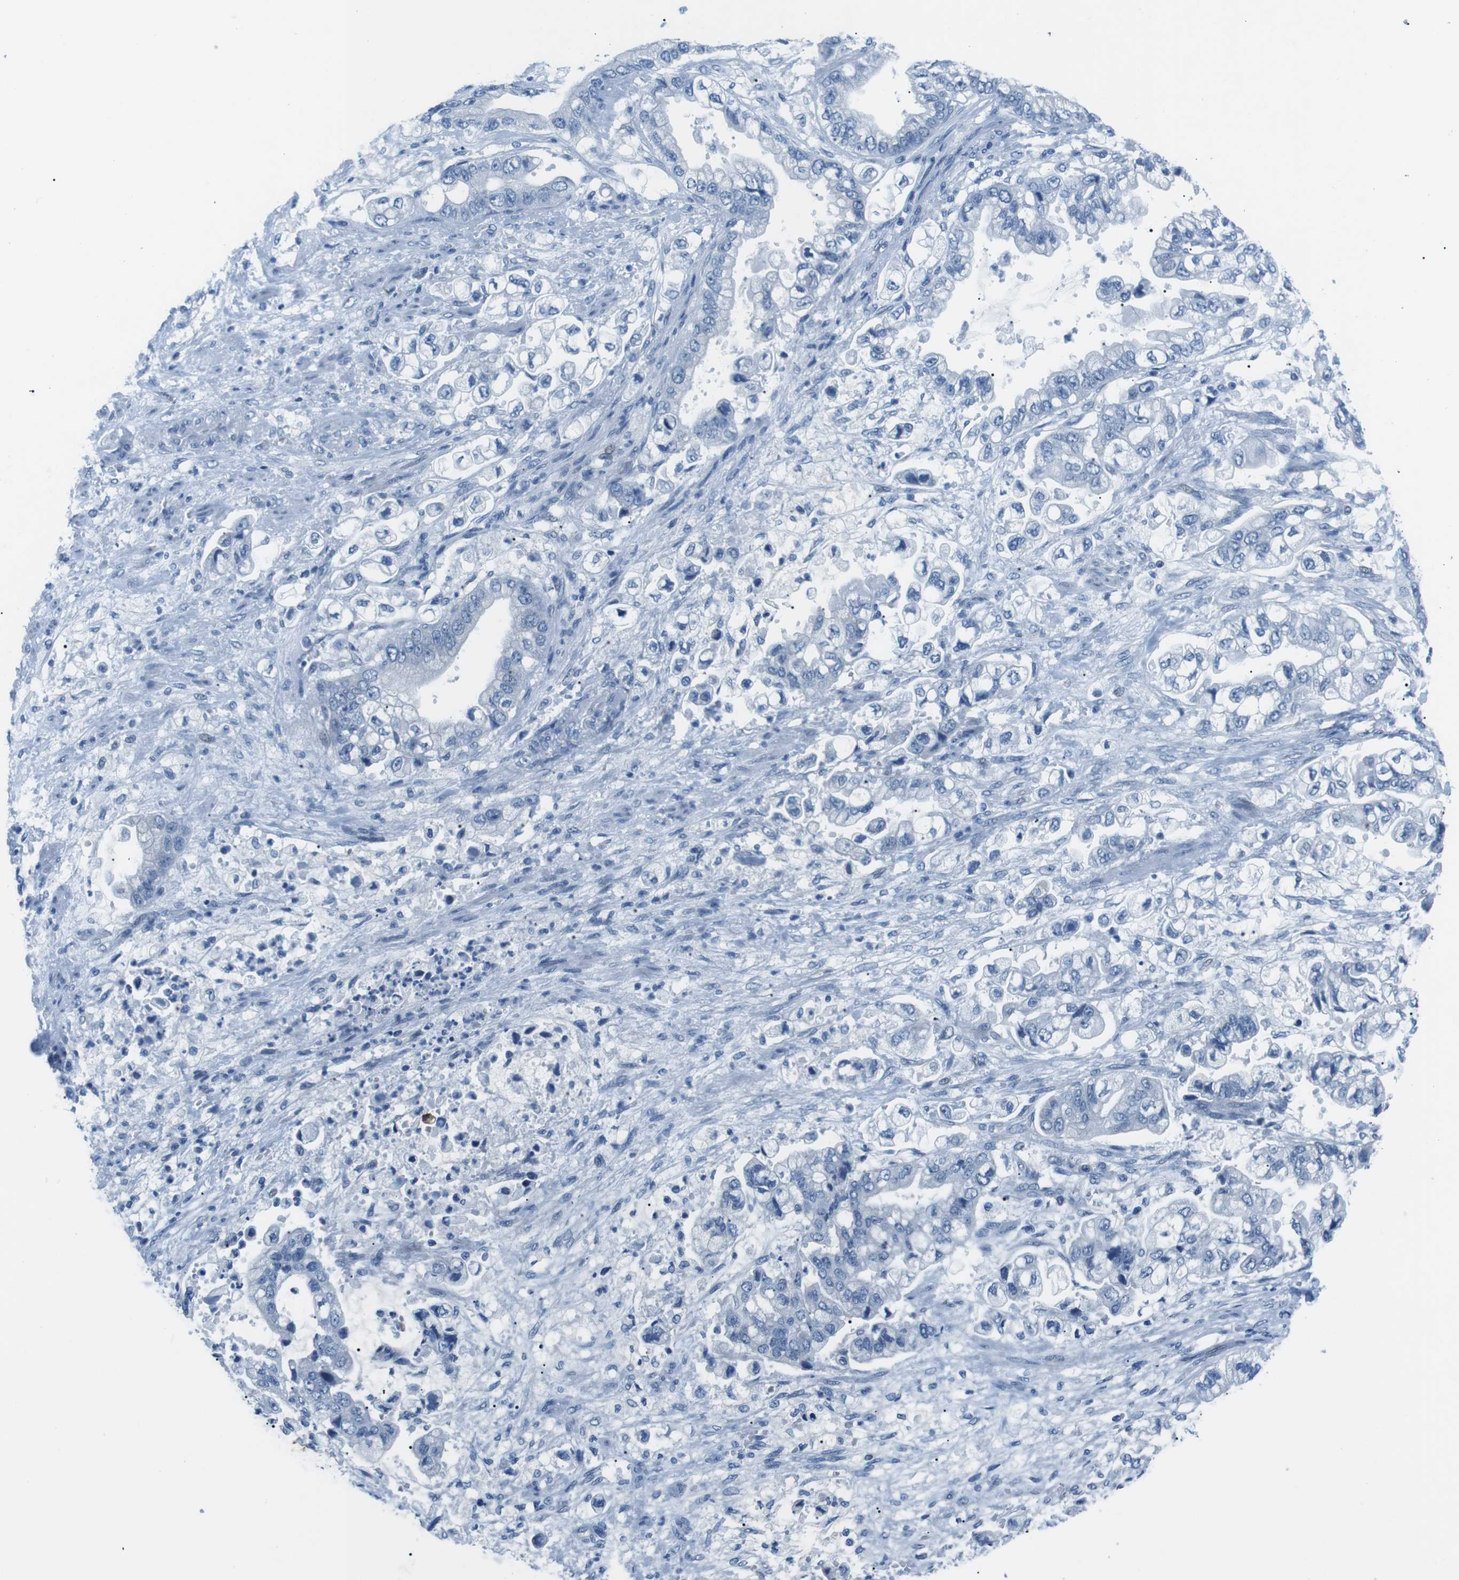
{"staining": {"intensity": "negative", "quantity": "none", "location": "none"}, "tissue": "stomach cancer", "cell_type": "Tumor cells", "image_type": "cancer", "snomed": [{"axis": "morphology", "description": "Normal tissue, NOS"}, {"axis": "morphology", "description": "Adenocarcinoma, NOS"}, {"axis": "topography", "description": "Stomach"}], "caption": "Micrograph shows no significant protein positivity in tumor cells of stomach cancer (adenocarcinoma).", "gene": "MUC2", "patient": {"sex": "male", "age": 62}}